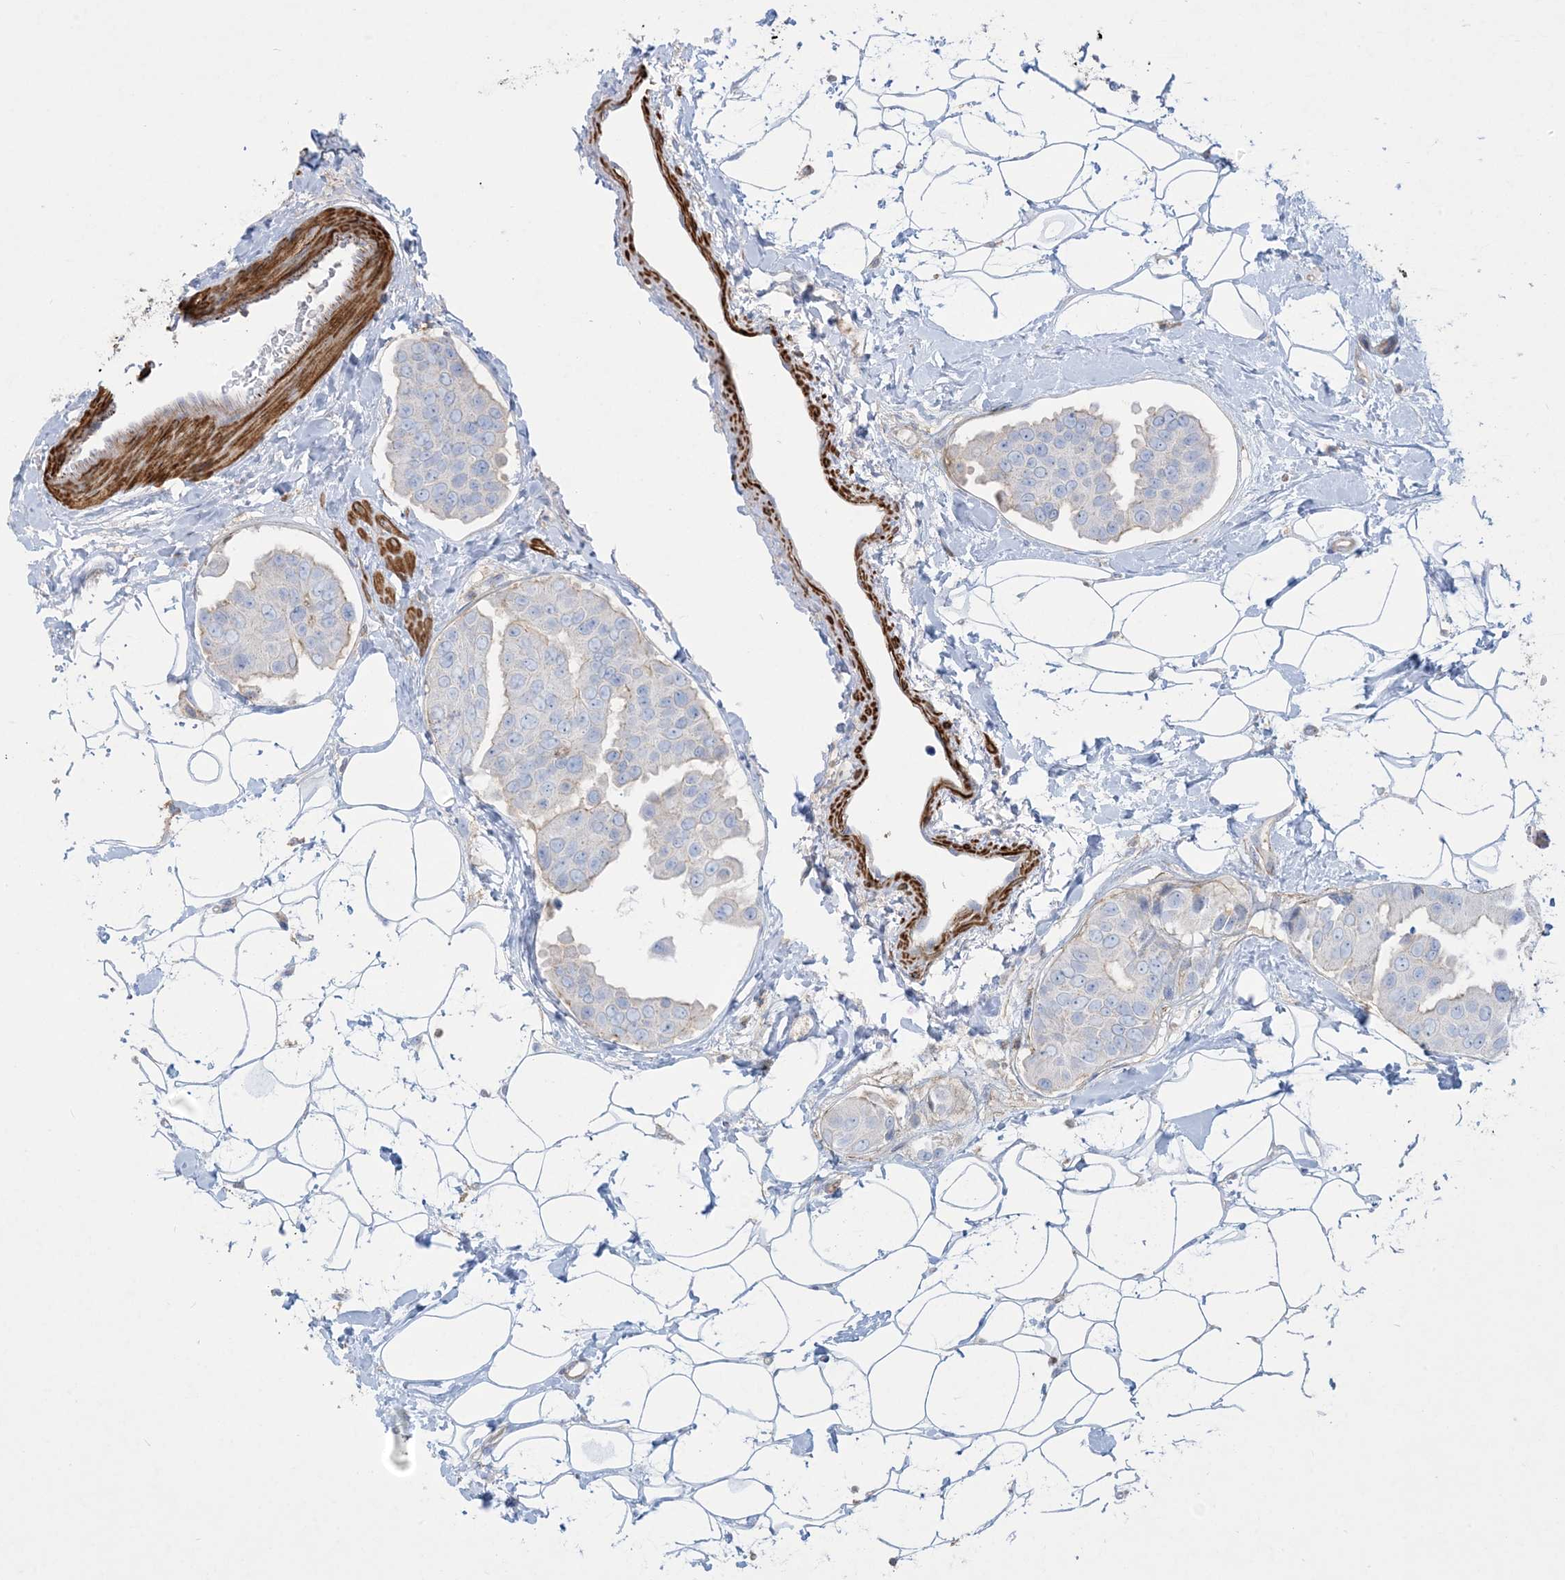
{"staining": {"intensity": "negative", "quantity": "none", "location": "none"}, "tissue": "breast cancer", "cell_type": "Tumor cells", "image_type": "cancer", "snomed": [{"axis": "morphology", "description": "Normal tissue, NOS"}, {"axis": "morphology", "description": "Duct carcinoma"}, {"axis": "topography", "description": "Breast"}], "caption": "Immunohistochemical staining of breast cancer (infiltrating ductal carcinoma) reveals no significant staining in tumor cells. (DAB (3,3'-diaminobenzidine) immunohistochemistry, high magnification).", "gene": "GTF3C2", "patient": {"sex": "female", "age": 39}}